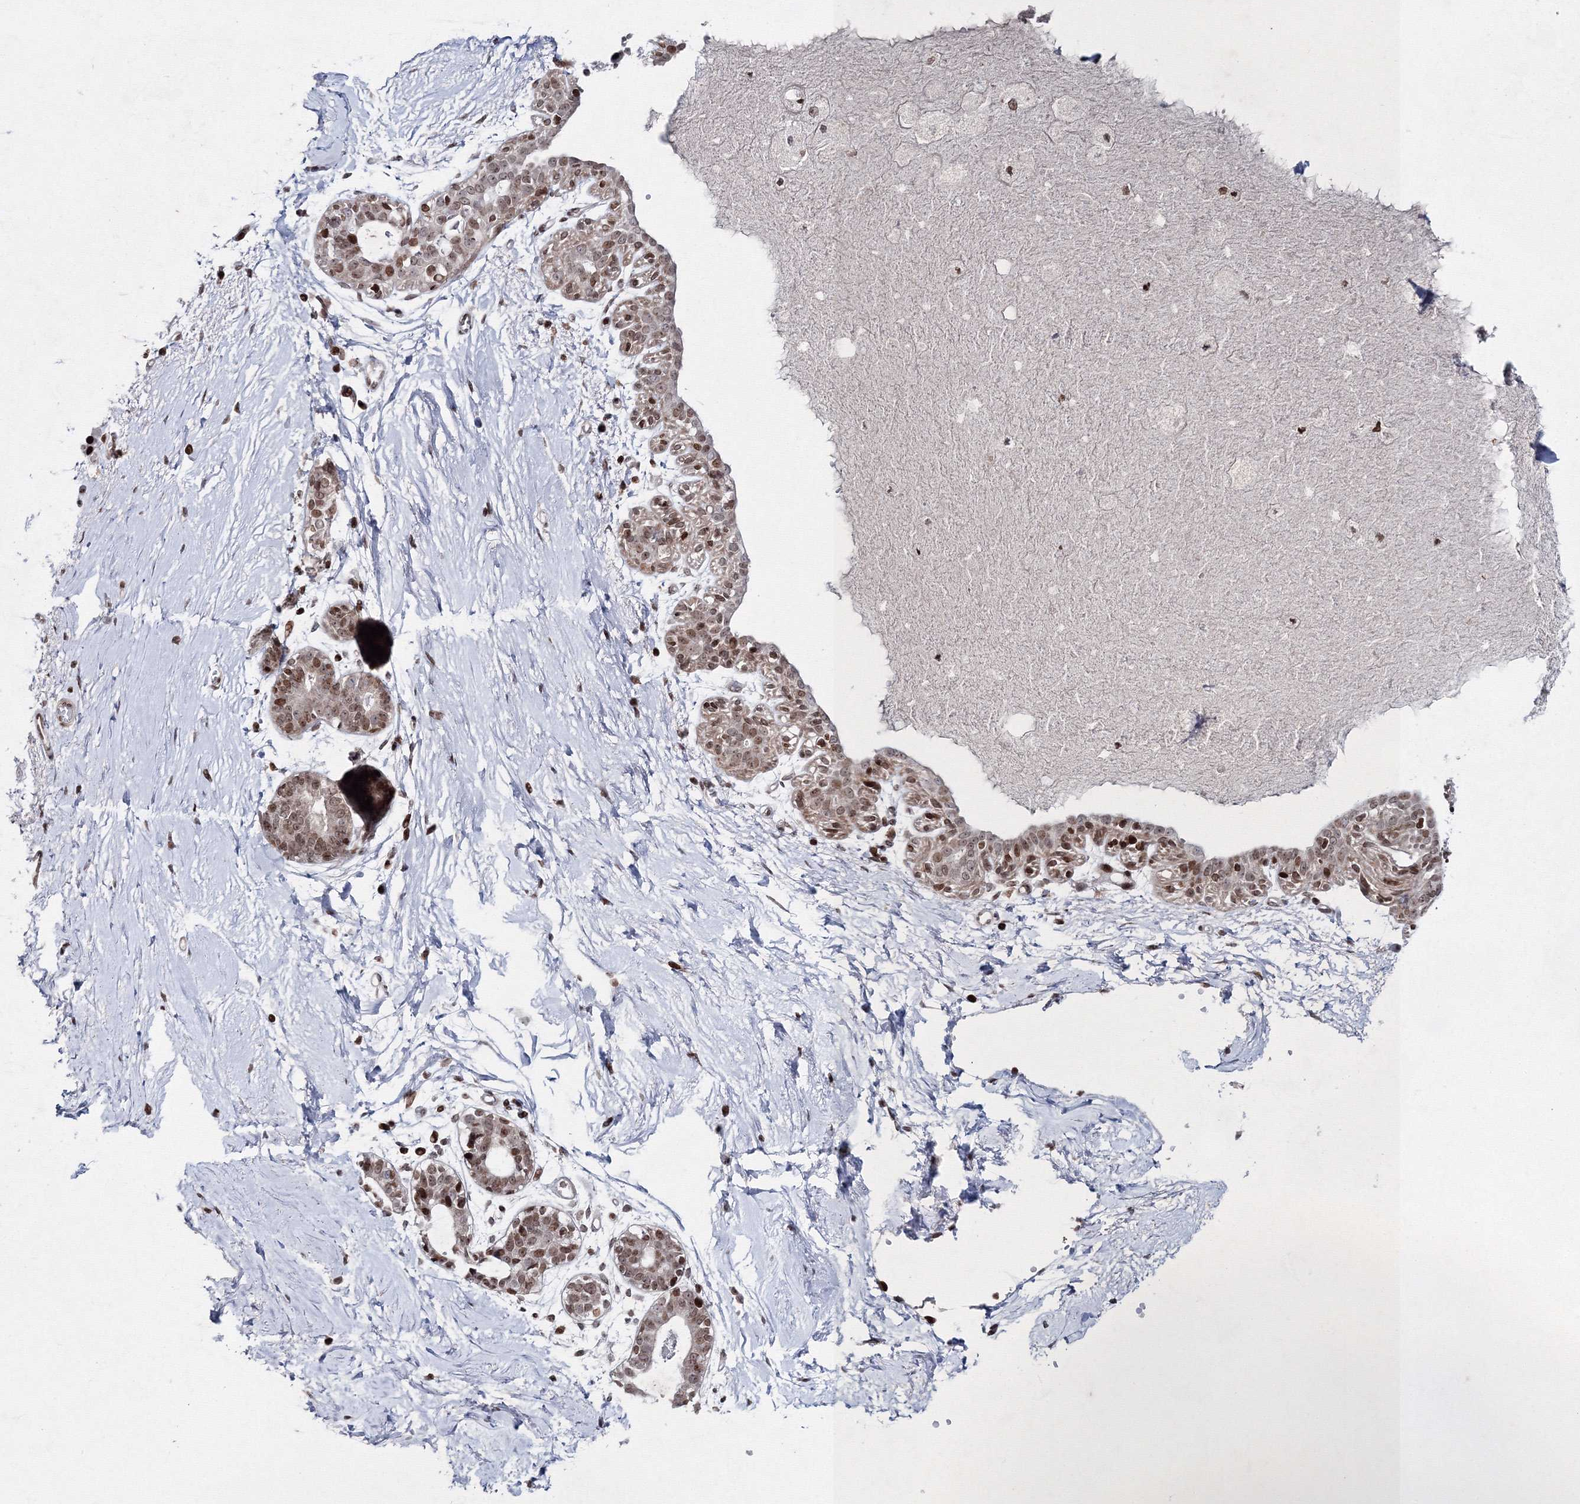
{"staining": {"intensity": "moderate", "quantity": ">75%", "location": "nuclear"}, "tissue": "breast", "cell_type": "Adipocytes", "image_type": "normal", "snomed": [{"axis": "morphology", "description": "Normal tissue, NOS"}, {"axis": "topography", "description": "Breast"}], "caption": "About >75% of adipocytes in normal breast exhibit moderate nuclear protein staining as visualized by brown immunohistochemical staining.", "gene": "SMIM29", "patient": {"sex": "female", "age": 45}}